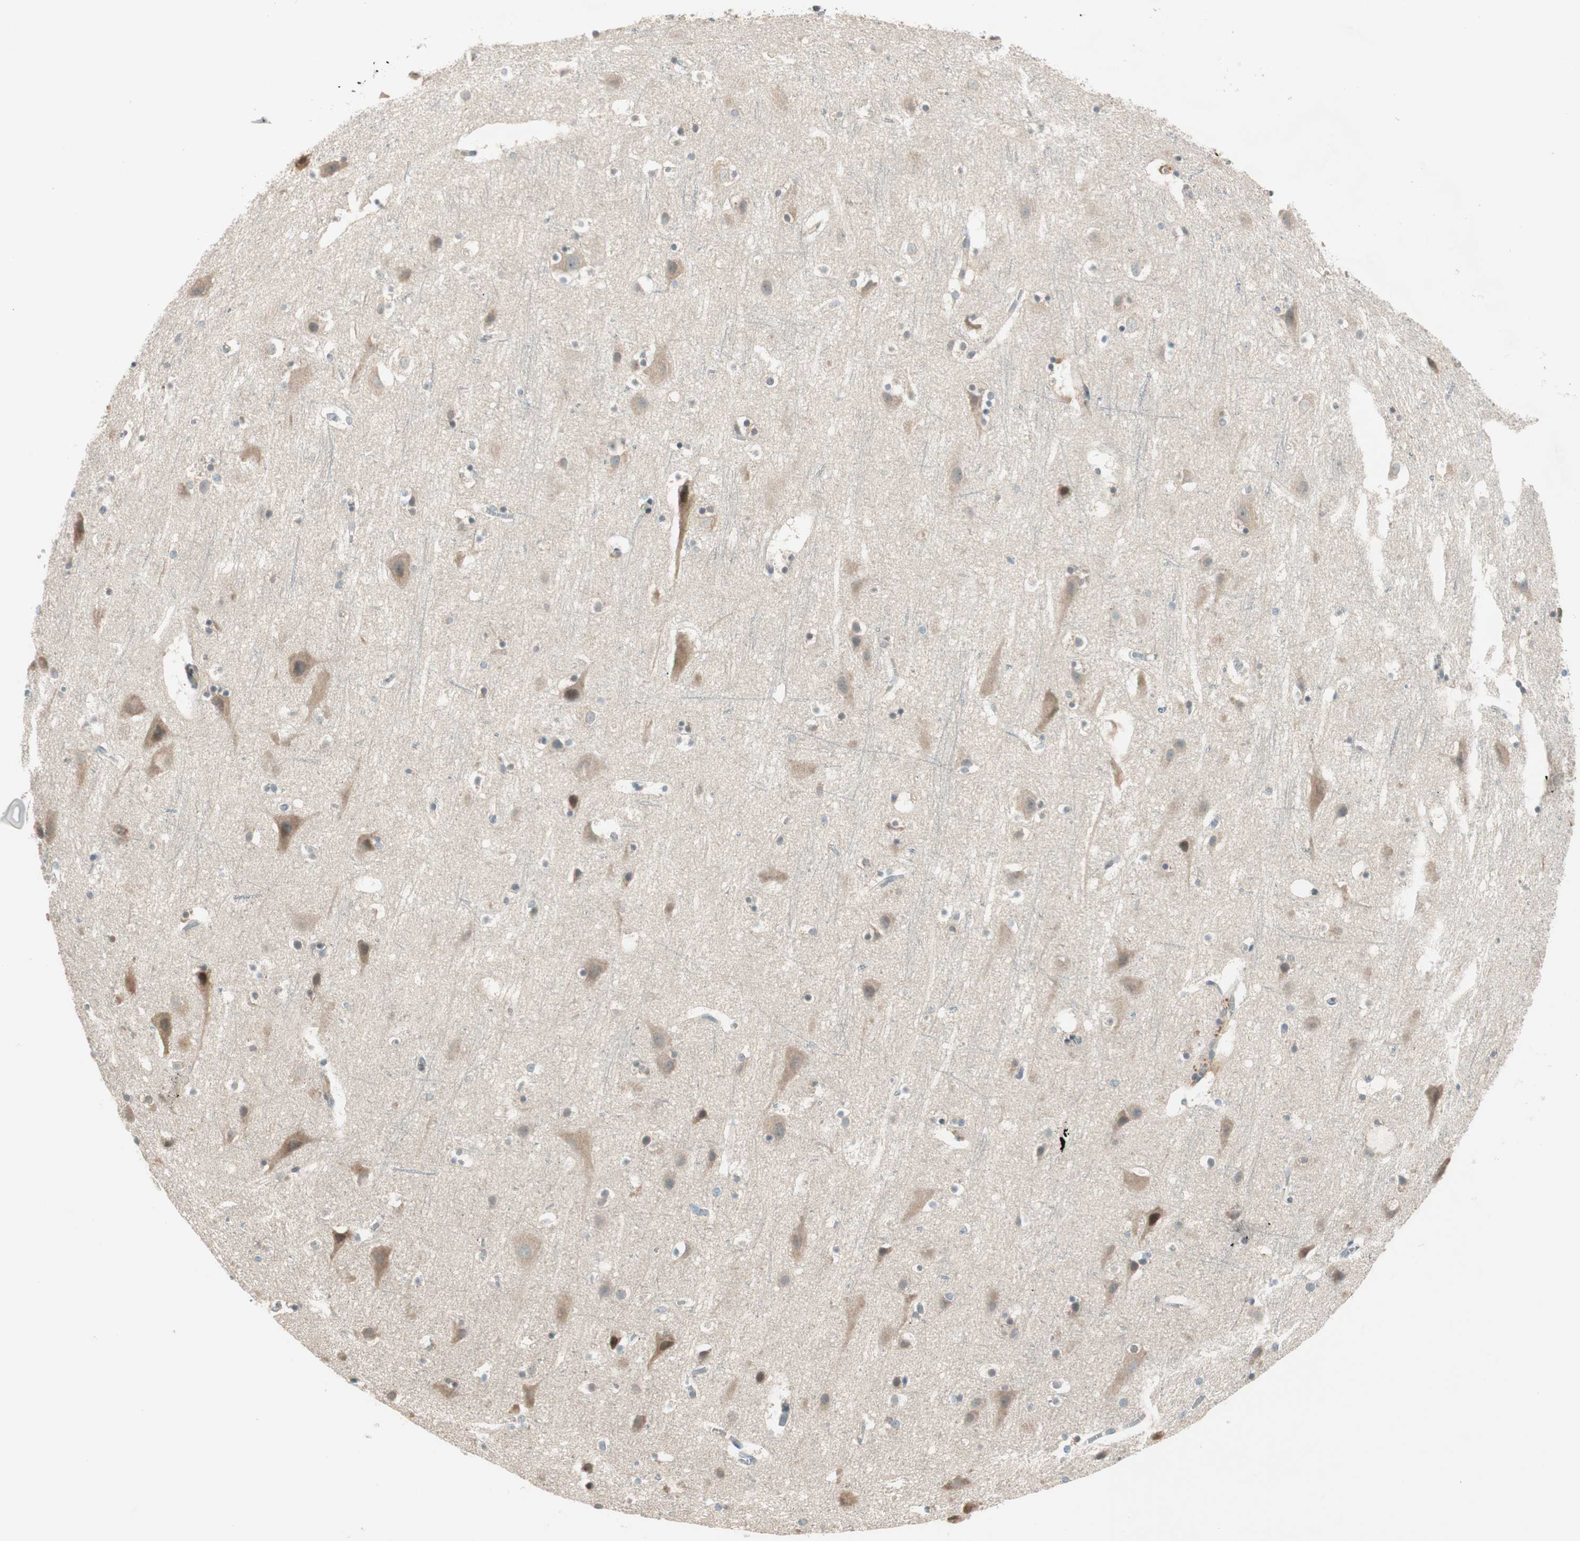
{"staining": {"intensity": "negative", "quantity": "none", "location": "none"}, "tissue": "cerebral cortex", "cell_type": "Endothelial cells", "image_type": "normal", "snomed": [{"axis": "morphology", "description": "Normal tissue, NOS"}, {"axis": "topography", "description": "Cerebral cortex"}], "caption": "This is an immunohistochemistry (IHC) image of unremarkable cerebral cortex. There is no expression in endothelial cells.", "gene": "CGRRF1", "patient": {"sex": "male", "age": 45}}